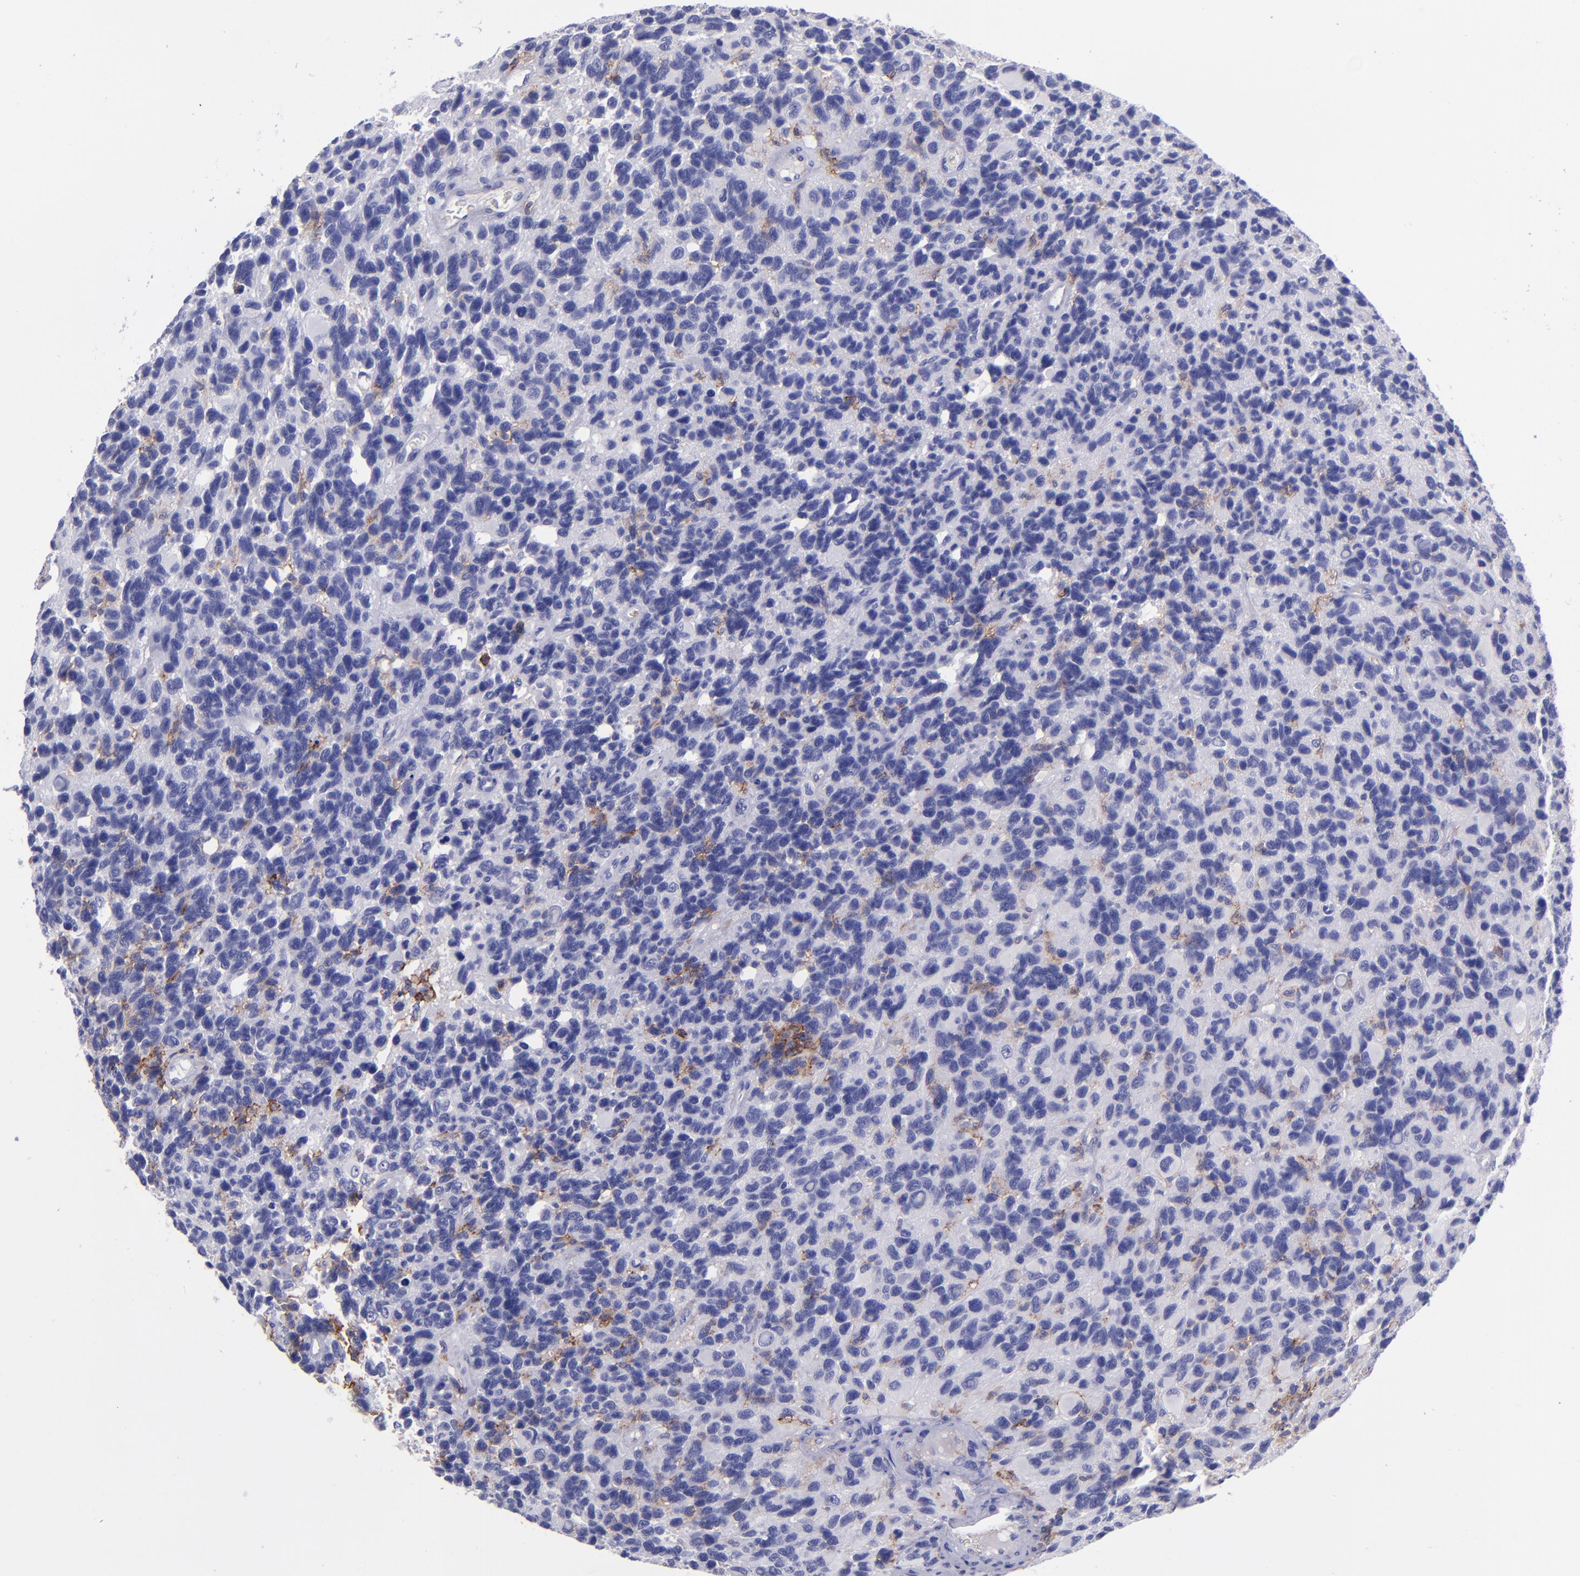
{"staining": {"intensity": "weak", "quantity": "<25%", "location": "cytoplasmic/membranous"}, "tissue": "glioma", "cell_type": "Tumor cells", "image_type": "cancer", "snomed": [{"axis": "morphology", "description": "Glioma, malignant, High grade"}, {"axis": "topography", "description": "Brain"}], "caption": "Human glioma stained for a protein using immunohistochemistry reveals no staining in tumor cells.", "gene": "ICAM3", "patient": {"sex": "male", "age": 77}}